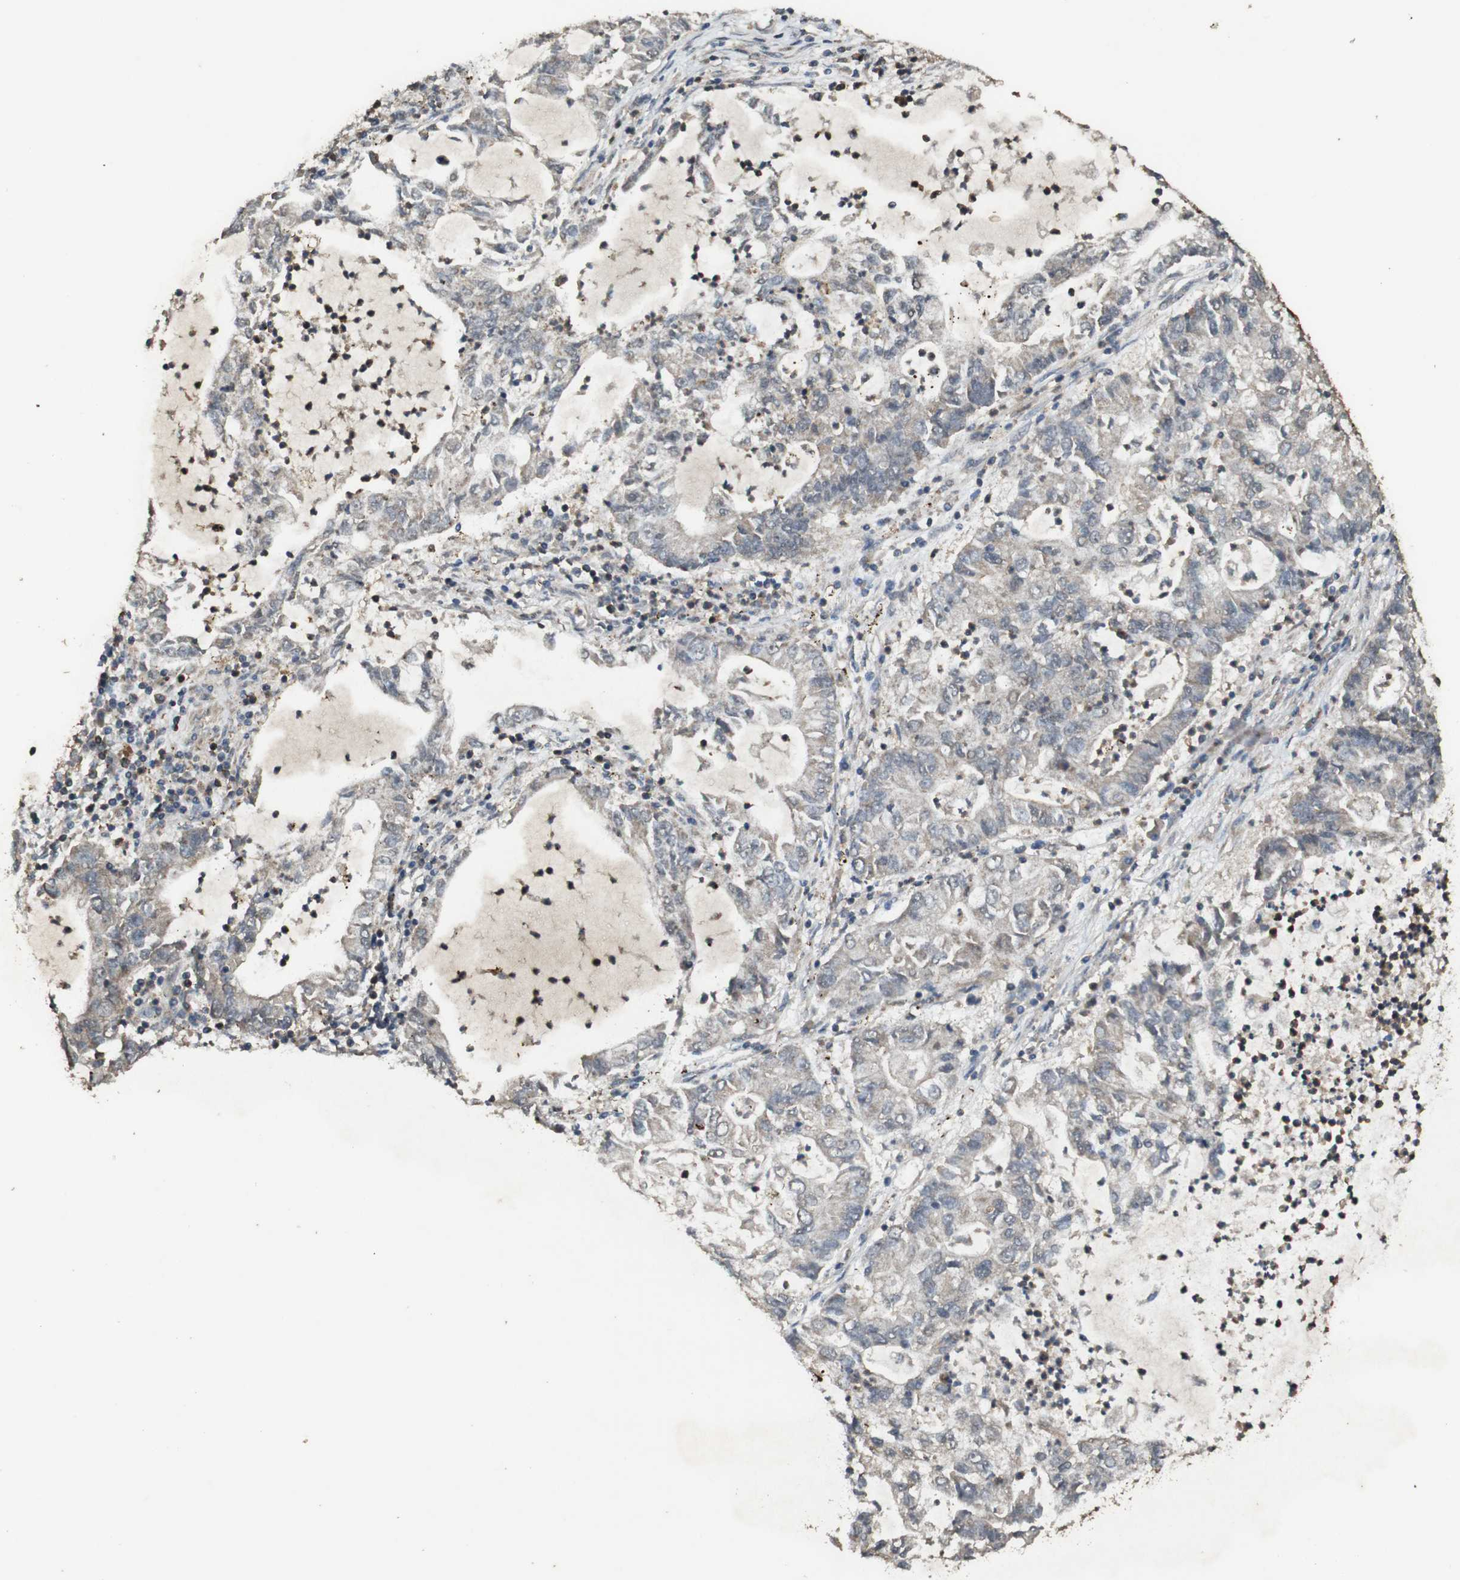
{"staining": {"intensity": "moderate", "quantity": "25%-75%", "location": "cytoplasmic/membranous"}, "tissue": "lung cancer", "cell_type": "Tumor cells", "image_type": "cancer", "snomed": [{"axis": "morphology", "description": "Adenocarcinoma, NOS"}, {"axis": "topography", "description": "Lung"}], "caption": "Lung cancer (adenocarcinoma) tissue exhibits moderate cytoplasmic/membranous expression in about 25%-75% of tumor cells", "gene": "BAG4", "patient": {"sex": "female", "age": 51}}